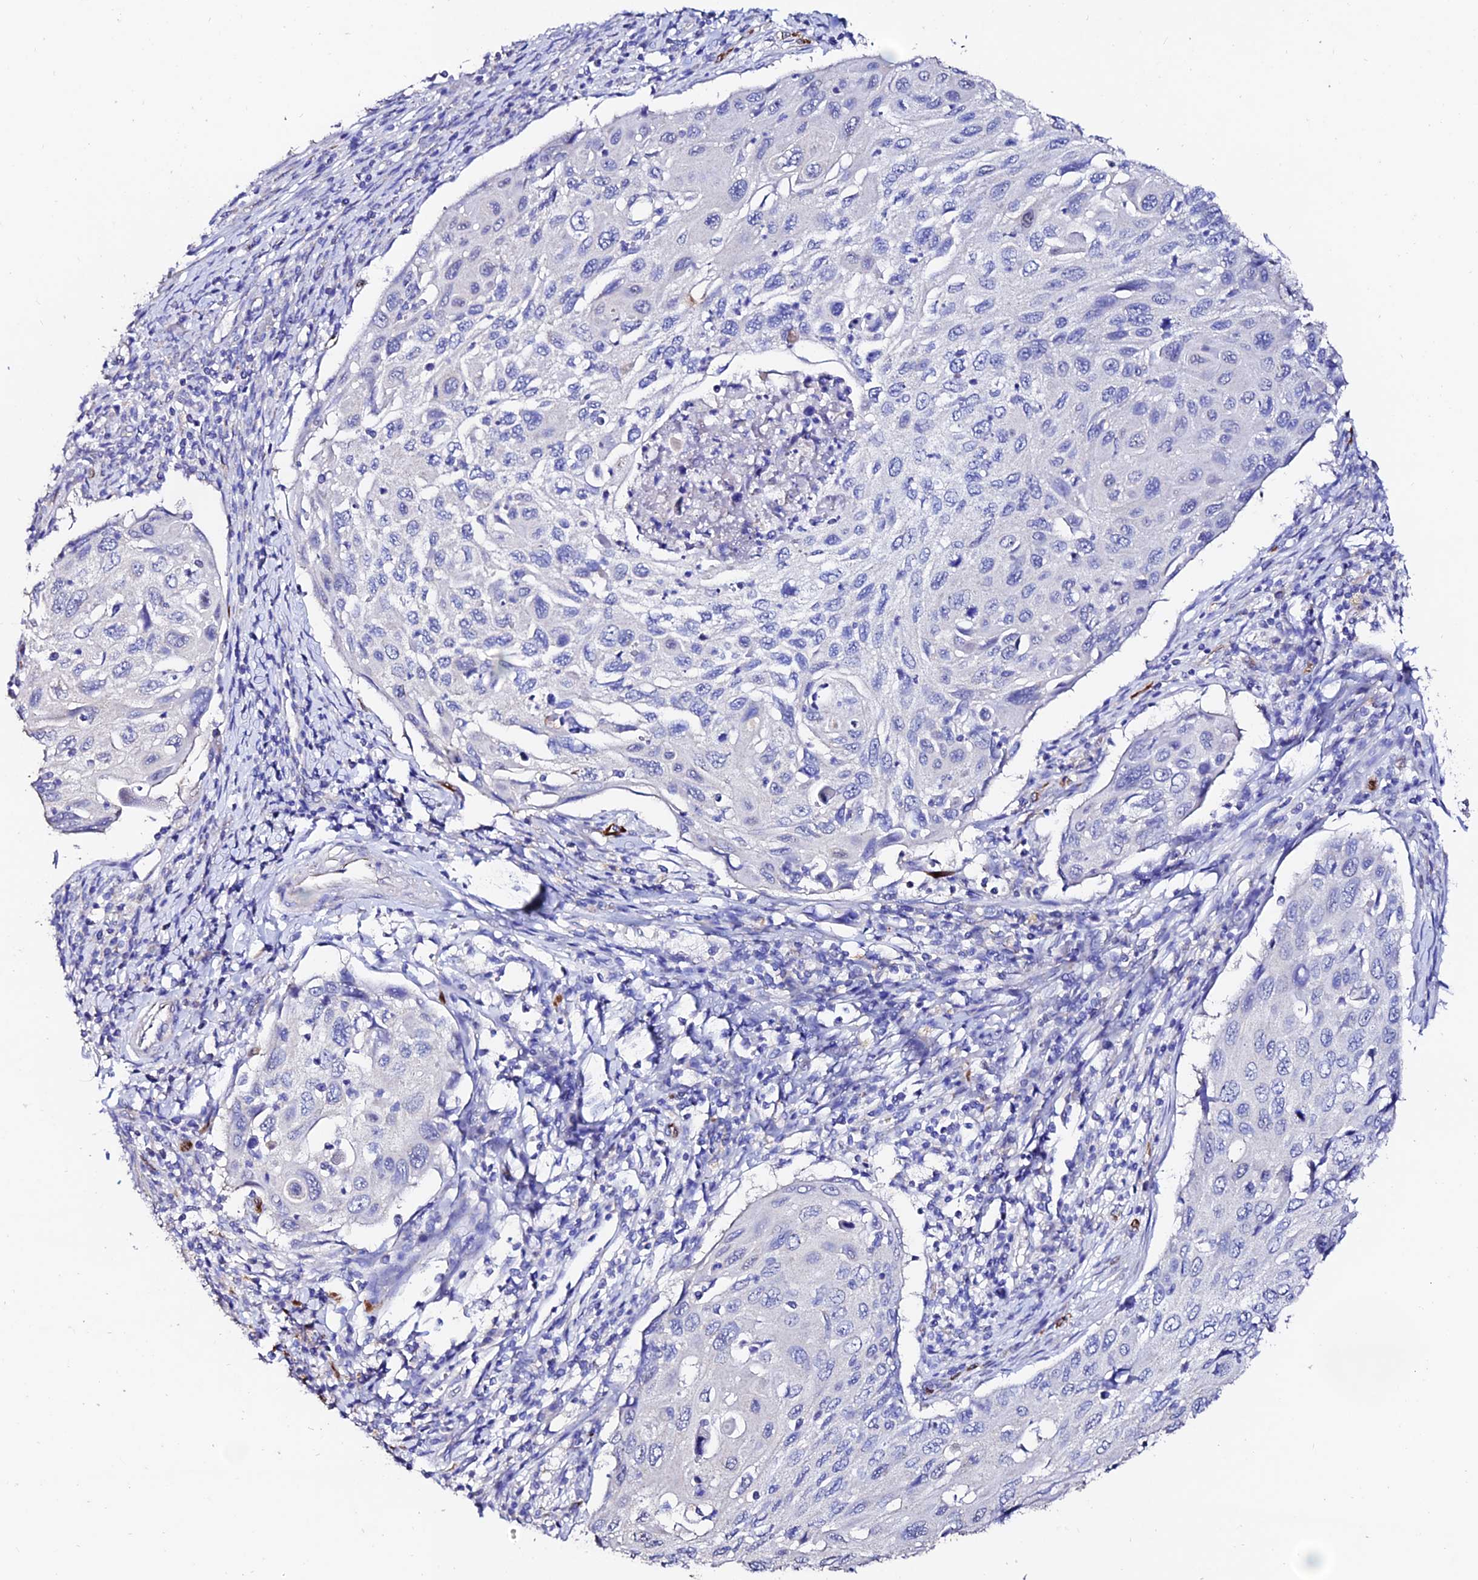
{"staining": {"intensity": "negative", "quantity": "none", "location": "none"}, "tissue": "cervical cancer", "cell_type": "Tumor cells", "image_type": "cancer", "snomed": [{"axis": "morphology", "description": "Squamous cell carcinoma, NOS"}, {"axis": "topography", "description": "Cervix"}], "caption": "This is a photomicrograph of IHC staining of squamous cell carcinoma (cervical), which shows no staining in tumor cells.", "gene": "ESM1", "patient": {"sex": "female", "age": 70}}